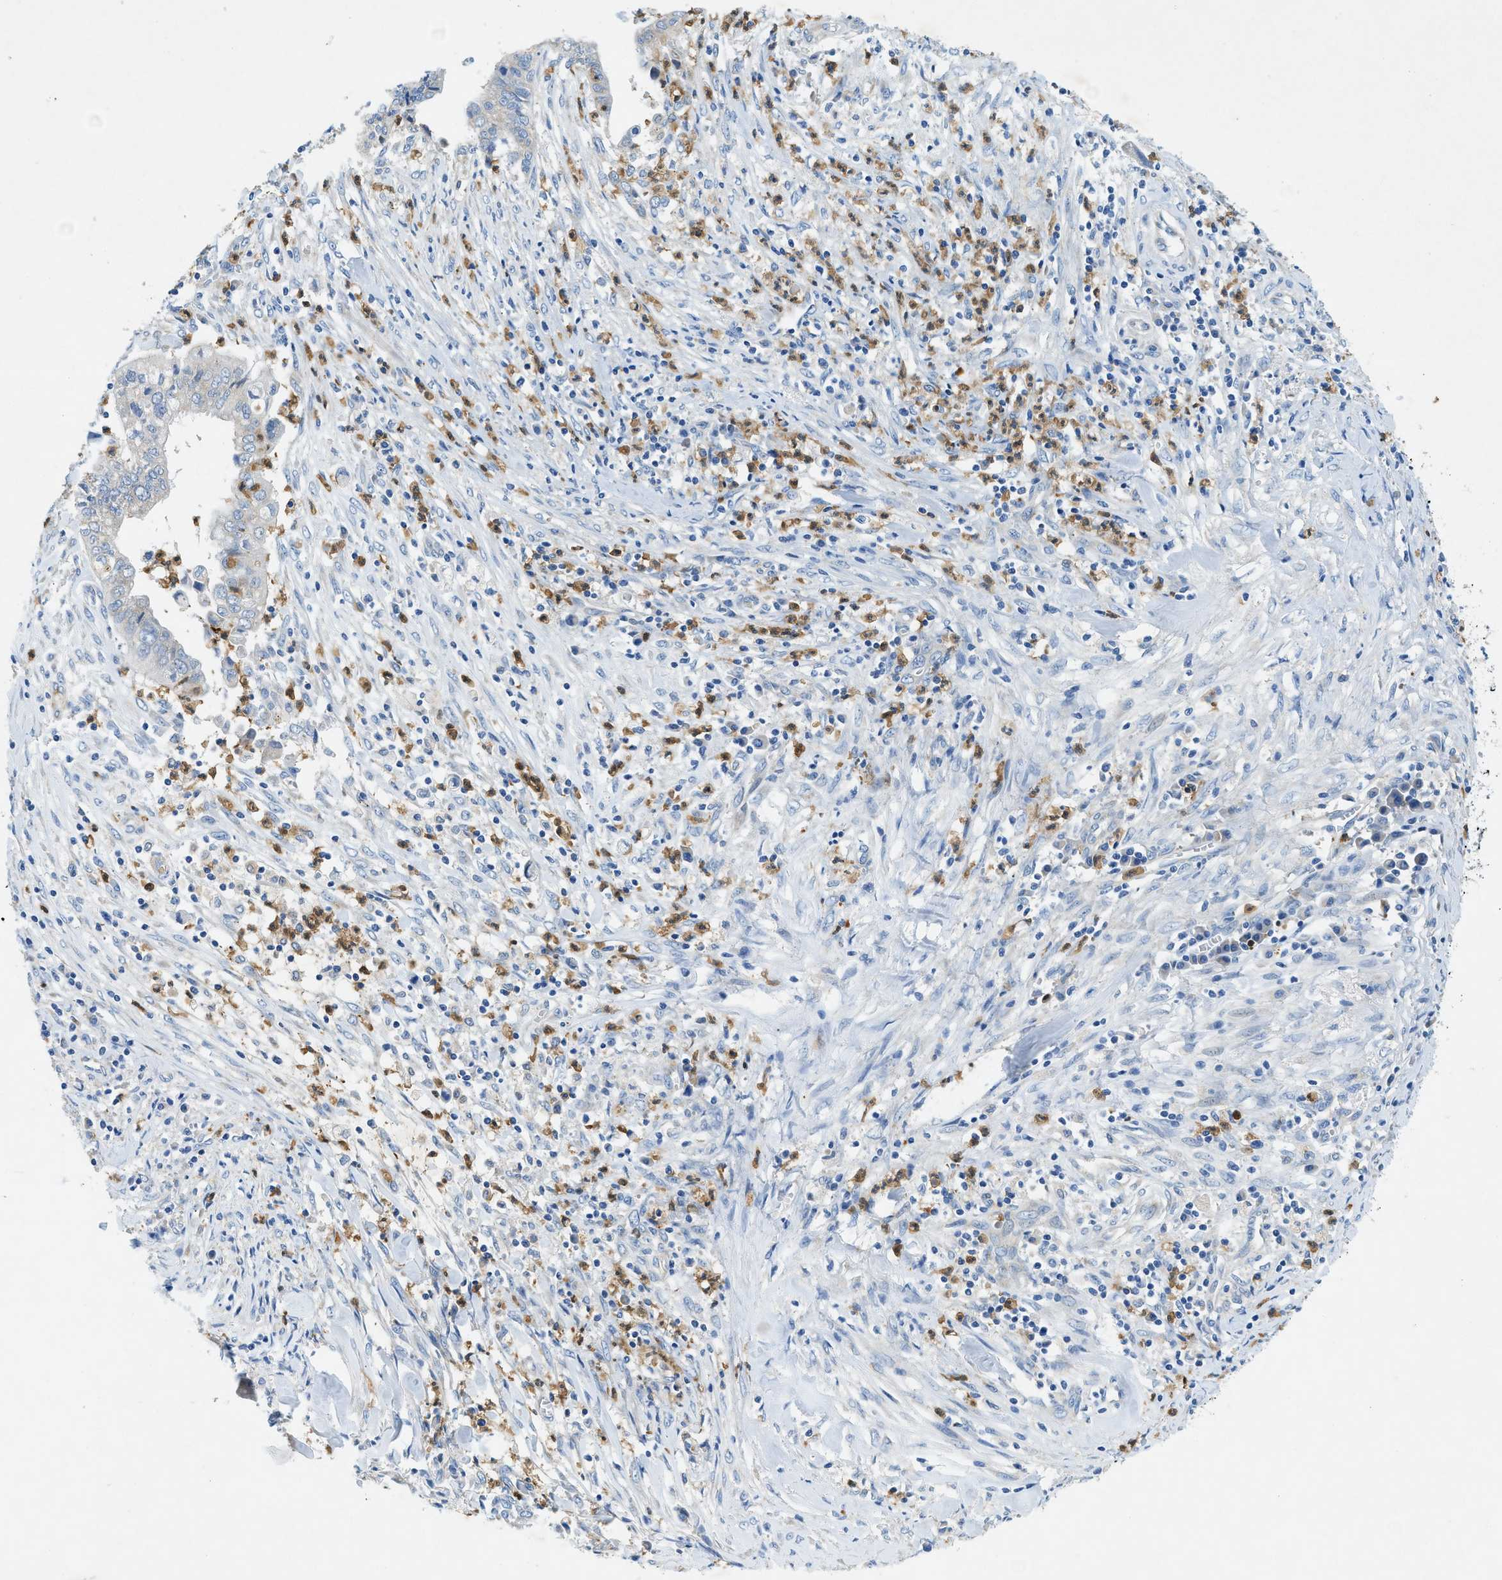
{"staining": {"intensity": "negative", "quantity": "none", "location": "none"}, "tissue": "cervical cancer", "cell_type": "Tumor cells", "image_type": "cancer", "snomed": [{"axis": "morphology", "description": "Adenocarcinoma, NOS"}, {"axis": "topography", "description": "Cervix"}], "caption": "High magnification brightfield microscopy of cervical adenocarcinoma stained with DAB (brown) and counterstained with hematoxylin (blue): tumor cells show no significant staining.", "gene": "ZDHHC13", "patient": {"sex": "female", "age": 44}}